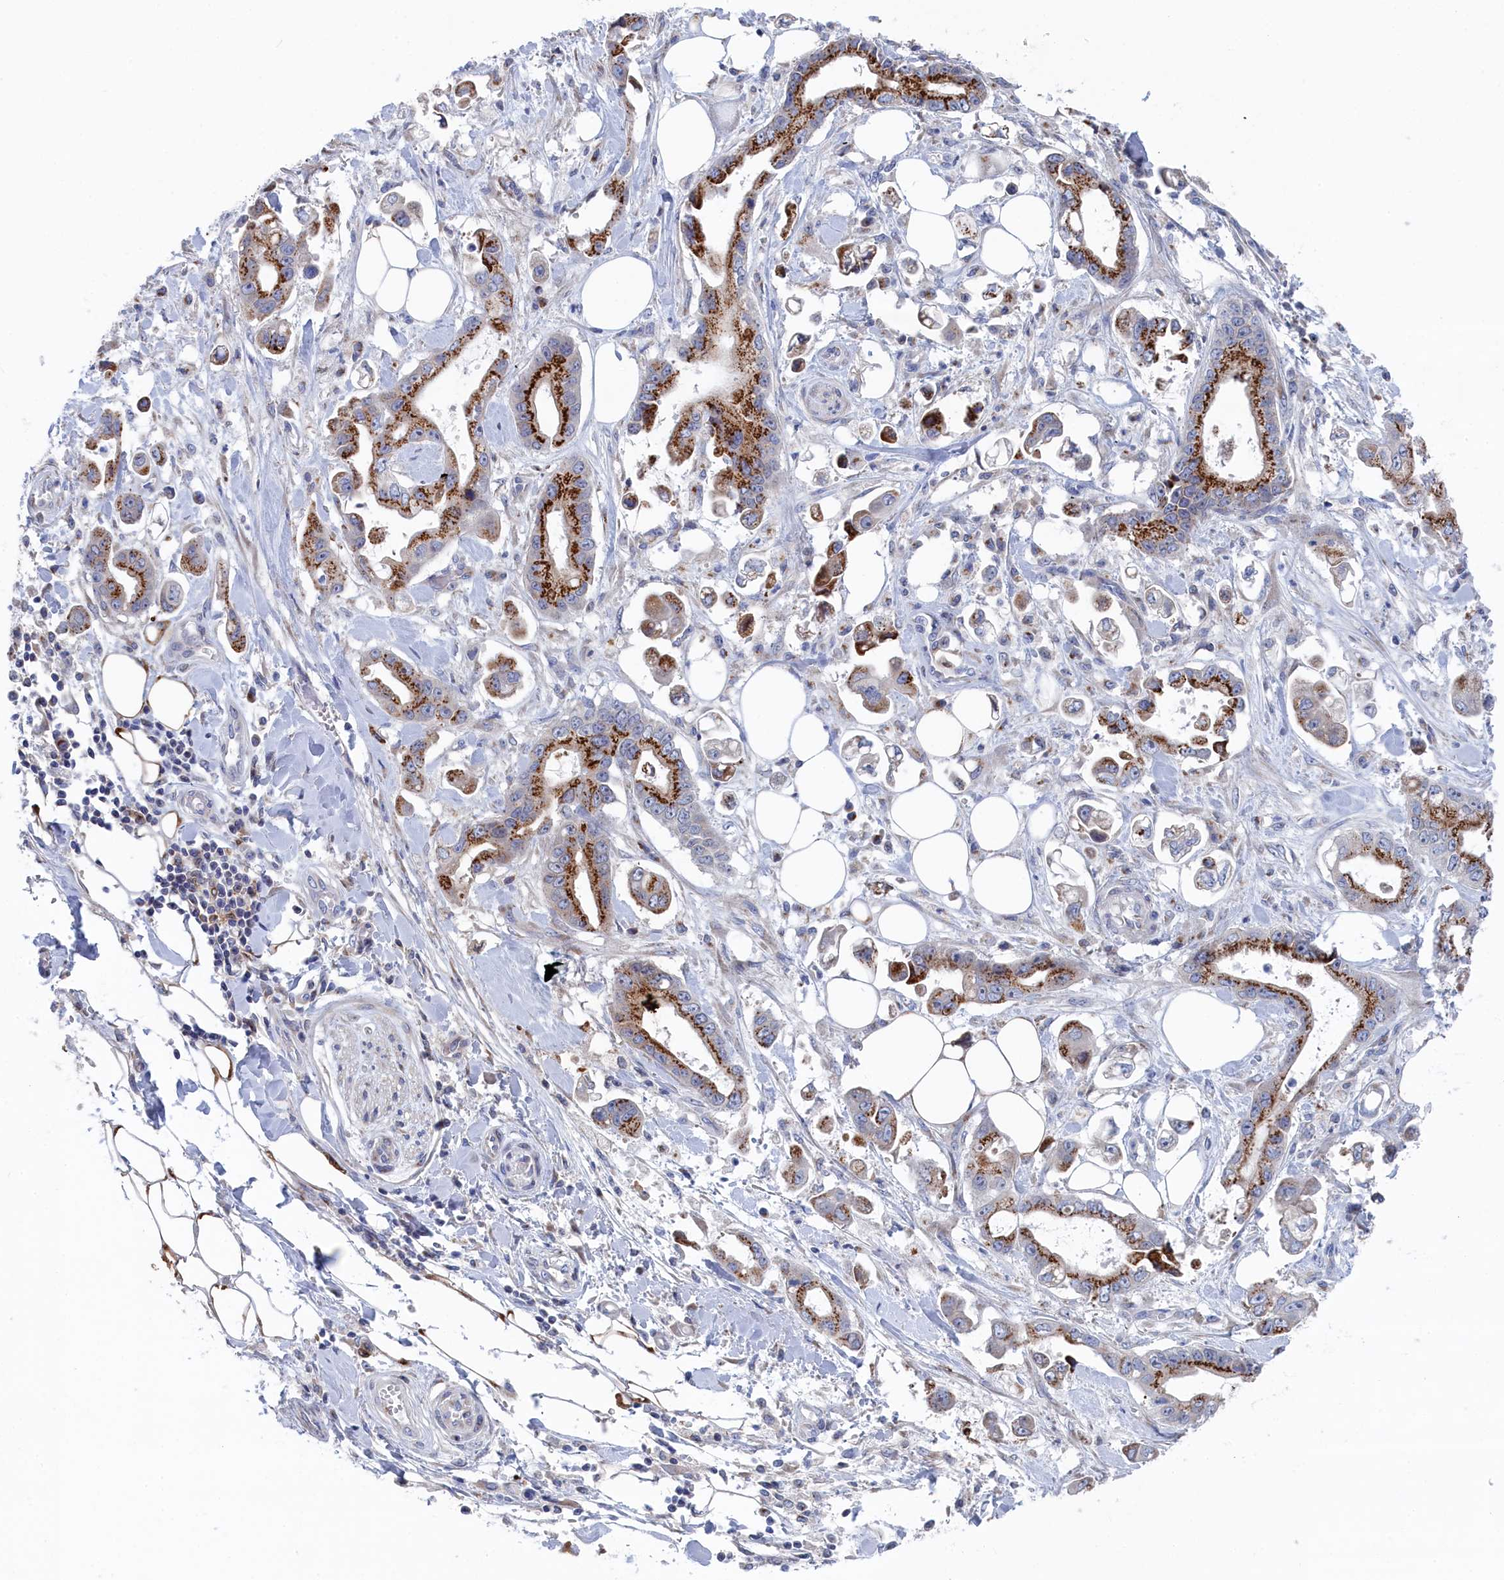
{"staining": {"intensity": "strong", "quantity": "25%-75%", "location": "cytoplasmic/membranous"}, "tissue": "stomach cancer", "cell_type": "Tumor cells", "image_type": "cancer", "snomed": [{"axis": "morphology", "description": "Adenocarcinoma, NOS"}, {"axis": "topography", "description": "Stomach"}], "caption": "DAB (3,3'-diaminobenzidine) immunohistochemical staining of stomach cancer (adenocarcinoma) exhibits strong cytoplasmic/membranous protein expression in about 25%-75% of tumor cells. (DAB IHC, brown staining for protein, blue staining for nuclei).", "gene": "IRX1", "patient": {"sex": "male", "age": 62}}